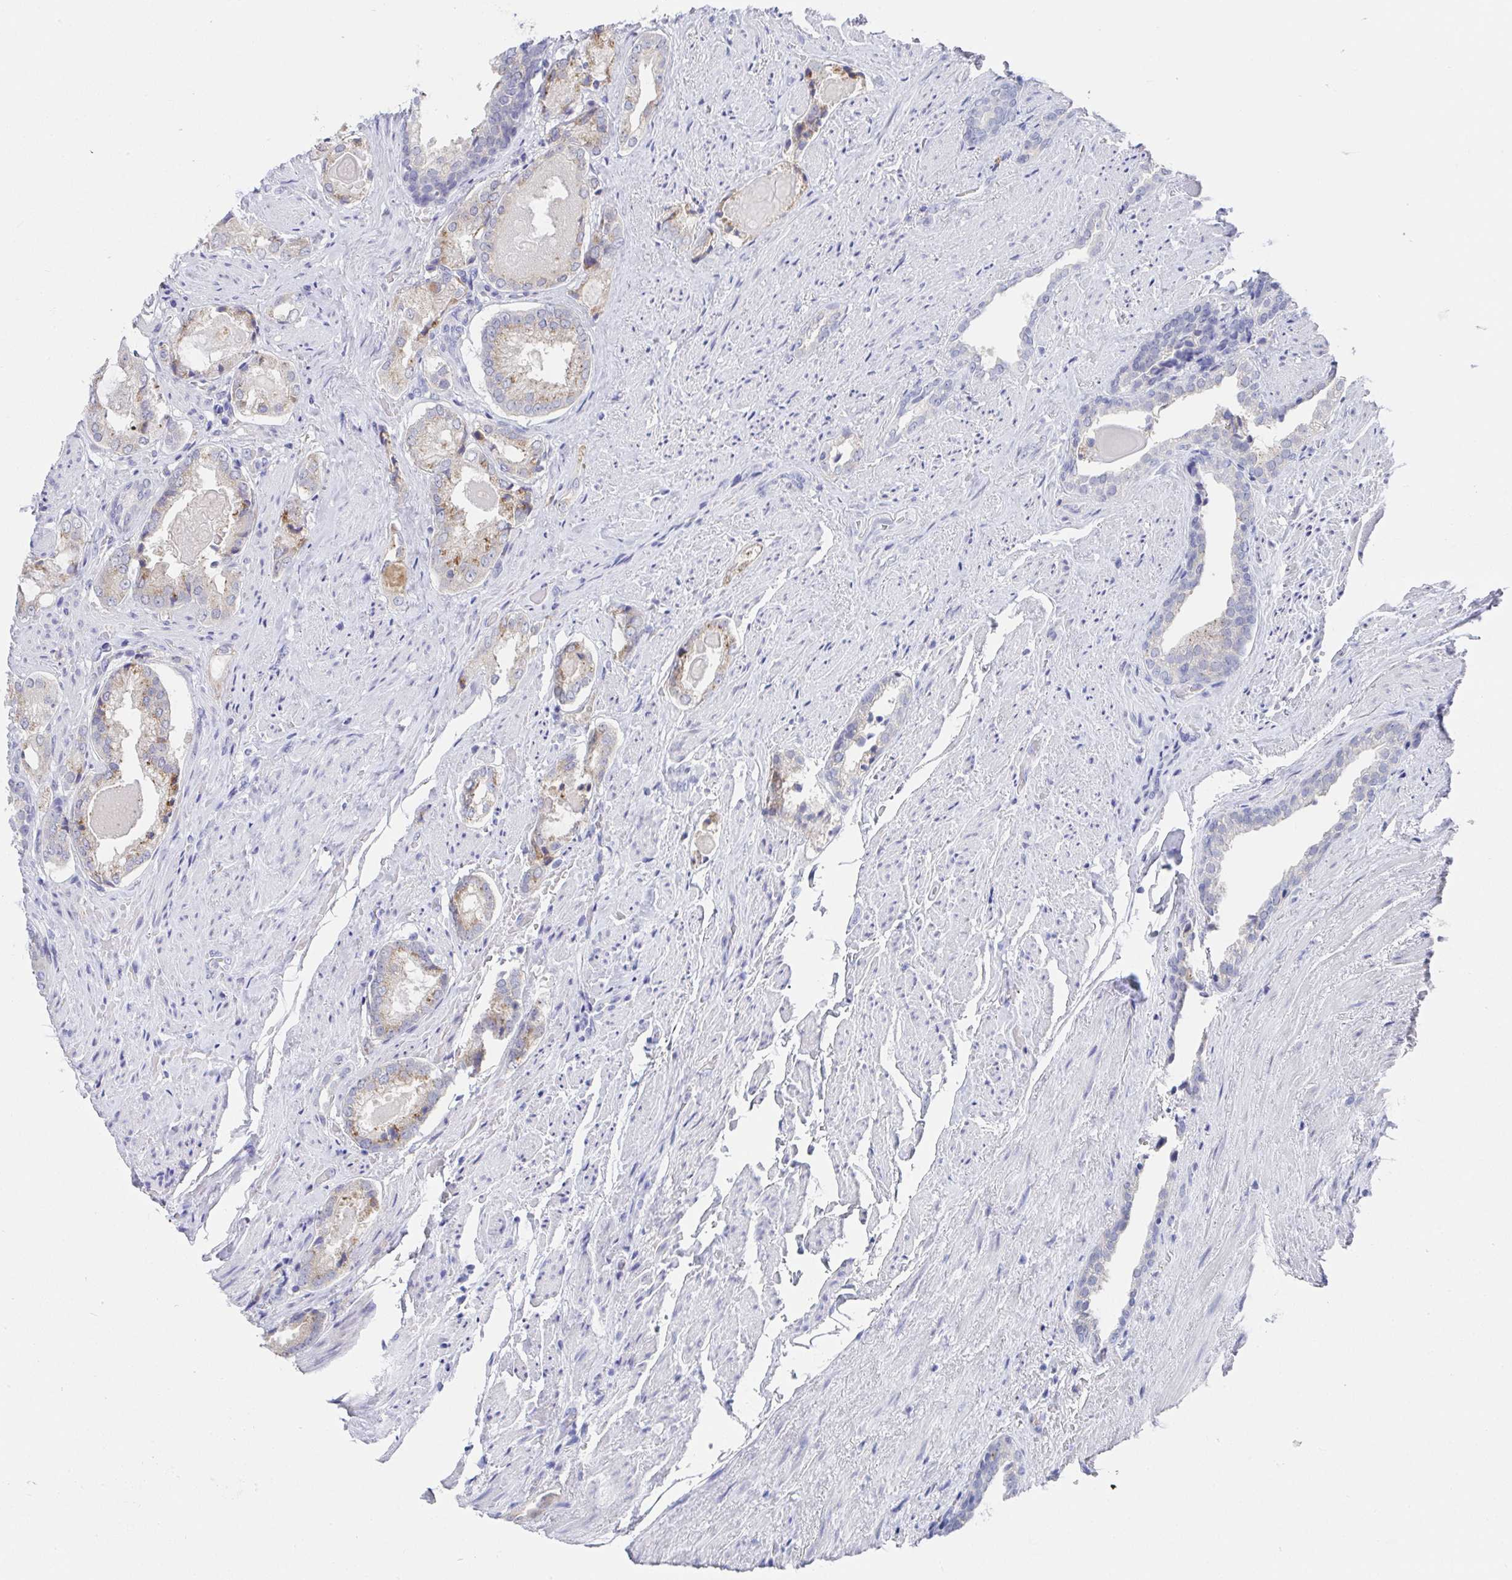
{"staining": {"intensity": "weak", "quantity": "25%-75%", "location": "cytoplasmic/membranous"}, "tissue": "prostate cancer", "cell_type": "Tumor cells", "image_type": "cancer", "snomed": [{"axis": "morphology", "description": "Adenocarcinoma, High grade"}, {"axis": "topography", "description": "Prostate"}], "caption": "A photomicrograph showing weak cytoplasmic/membranous staining in approximately 25%-75% of tumor cells in prostate cancer, as visualized by brown immunohistochemical staining.", "gene": "TAS2R39", "patient": {"sex": "male", "age": 65}}